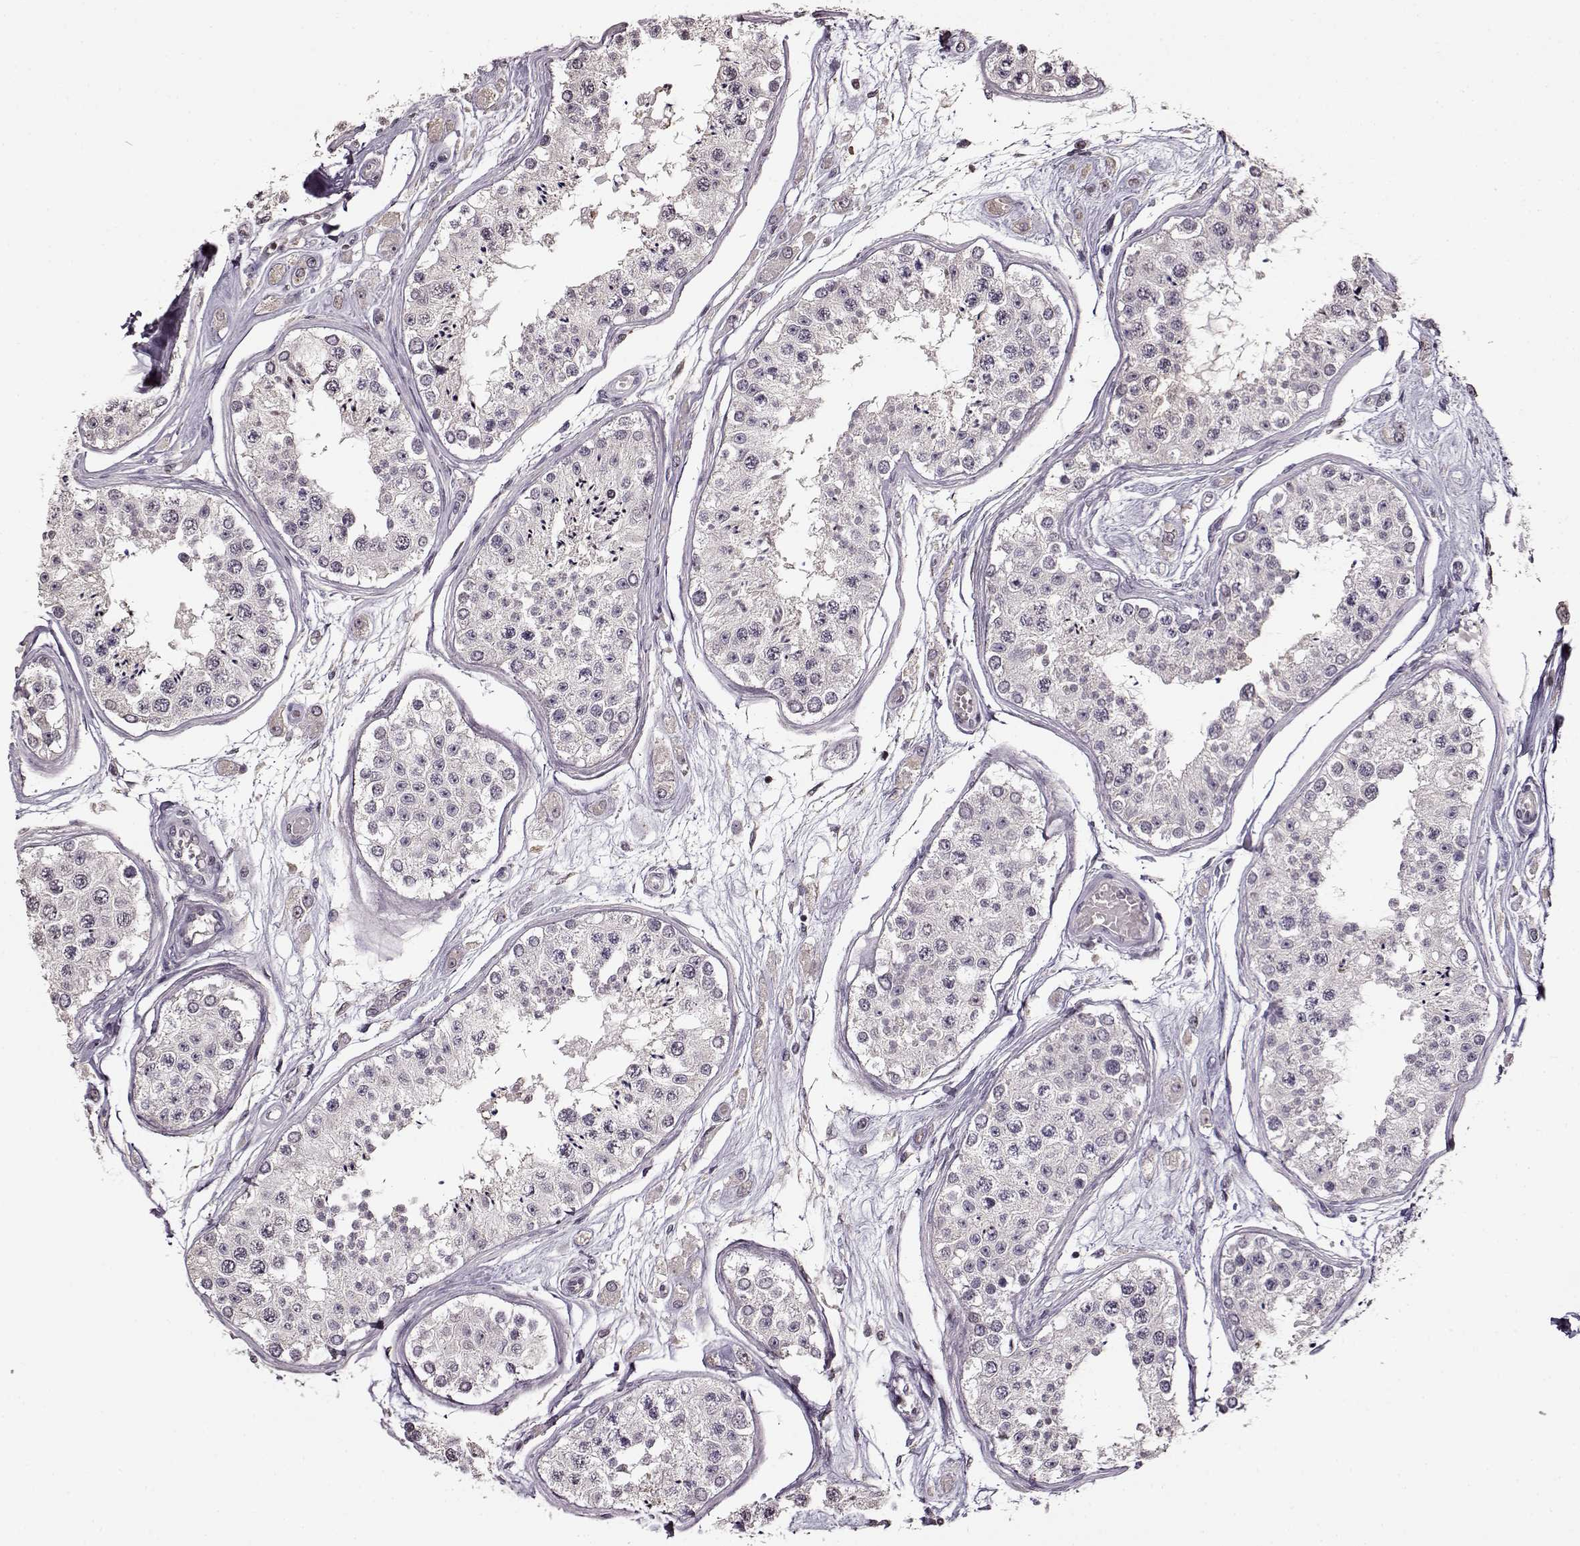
{"staining": {"intensity": "negative", "quantity": "none", "location": "none"}, "tissue": "testis", "cell_type": "Cells in seminiferous ducts", "image_type": "normal", "snomed": [{"axis": "morphology", "description": "Normal tissue, NOS"}, {"axis": "topography", "description": "Testis"}], "caption": "High power microscopy micrograph of an IHC micrograph of benign testis, revealing no significant staining in cells in seminiferous ducts.", "gene": "FSHB", "patient": {"sex": "male", "age": 25}}